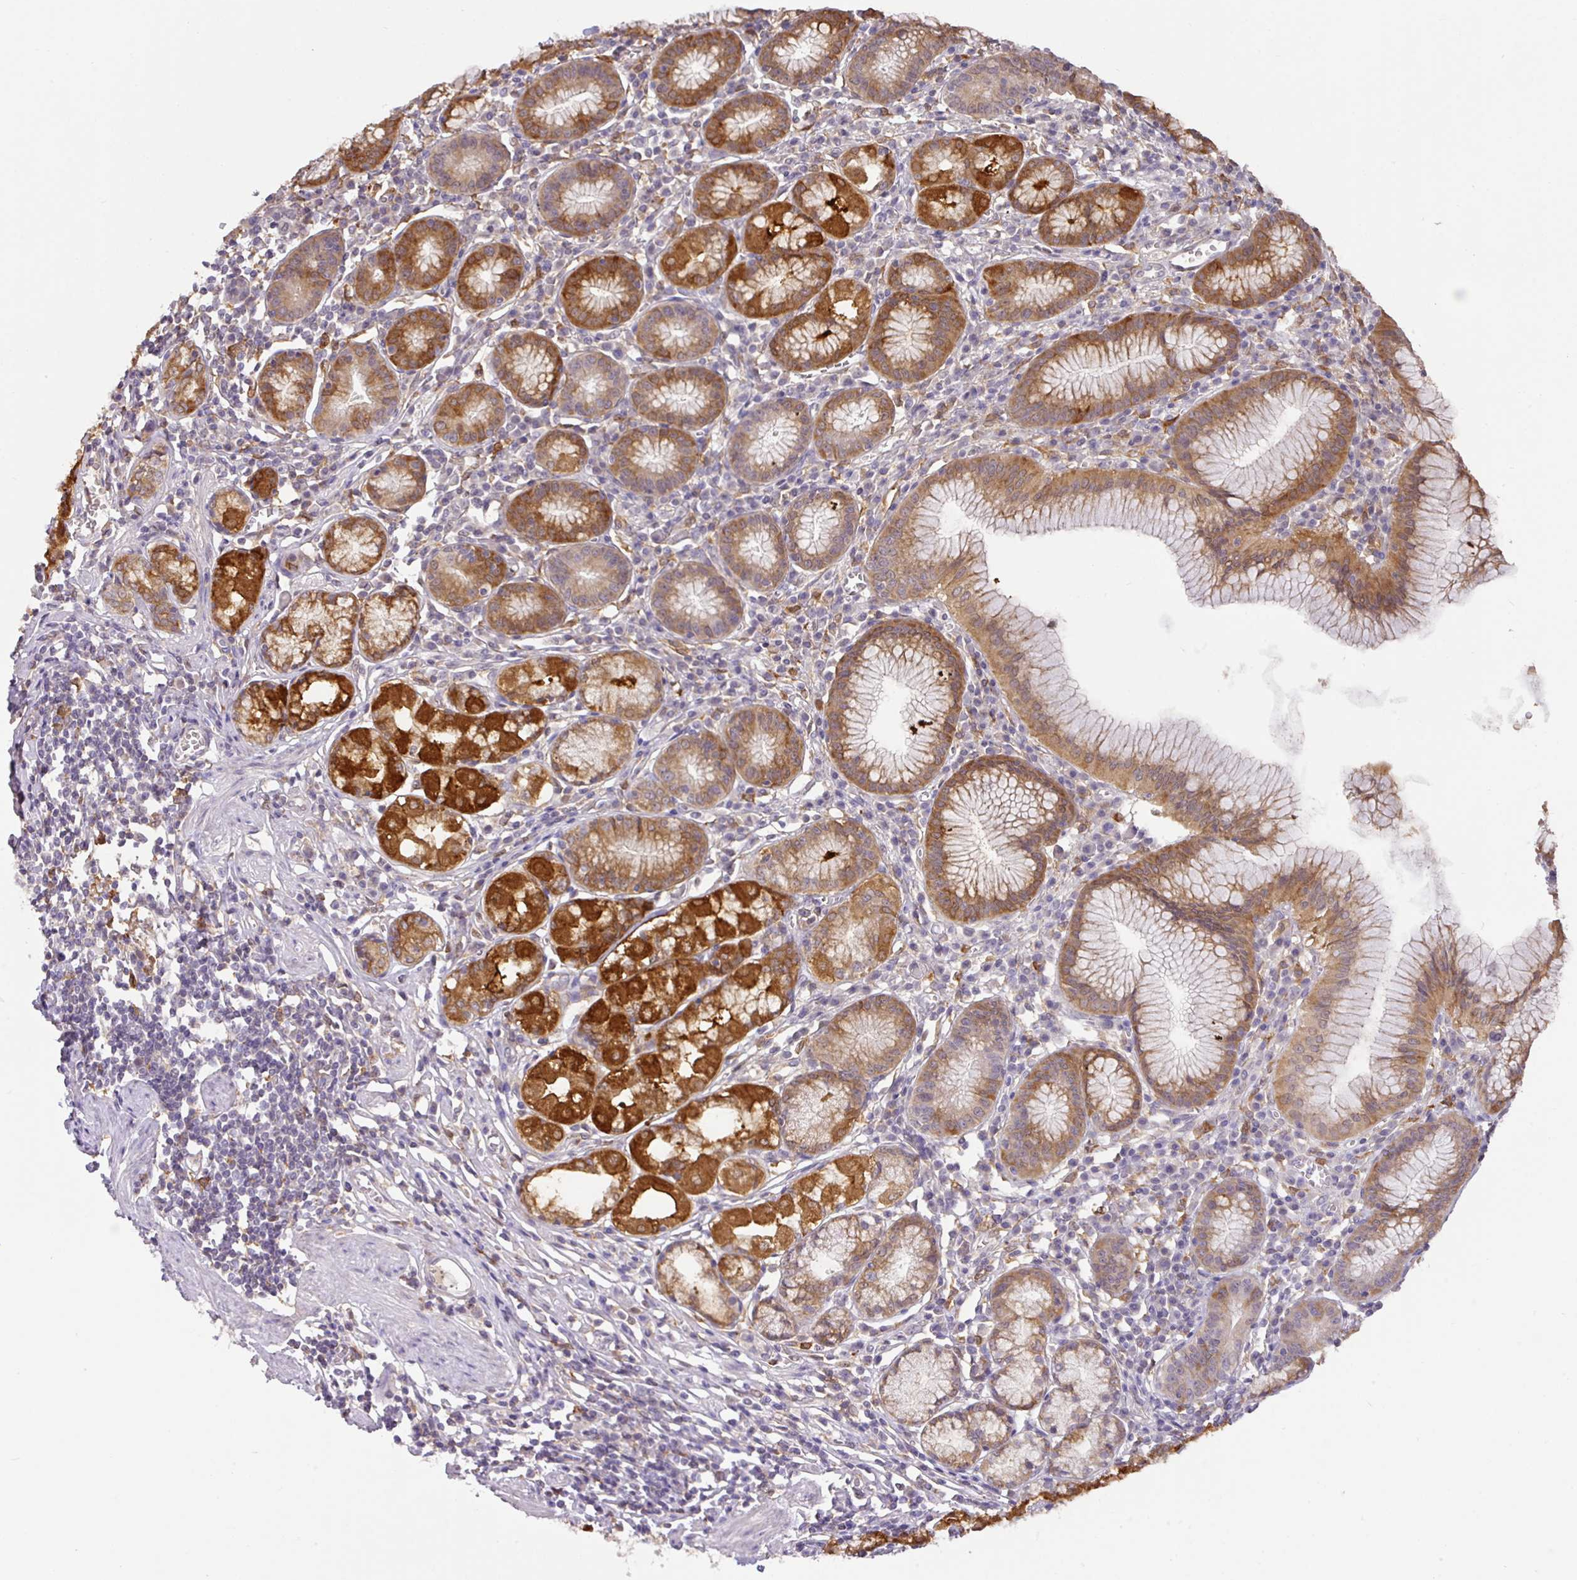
{"staining": {"intensity": "strong", "quantity": "25%-75%", "location": "cytoplasmic/membranous"}, "tissue": "stomach", "cell_type": "Glandular cells", "image_type": "normal", "snomed": [{"axis": "morphology", "description": "Normal tissue, NOS"}, {"axis": "topography", "description": "Stomach"}], "caption": "Glandular cells show high levels of strong cytoplasmic/membranous staining in approximately 25%-75% of cells in unremarkable stomach. The staining was performed using DAB (3,3'-diaminobenzidine) to visualize the protein expression in brown, while the nuclei were stained in blue with hematoxylin (Magnification: 20x).", "gene": "GCNT7", "patient": {"sex": "male", "age": 55}}